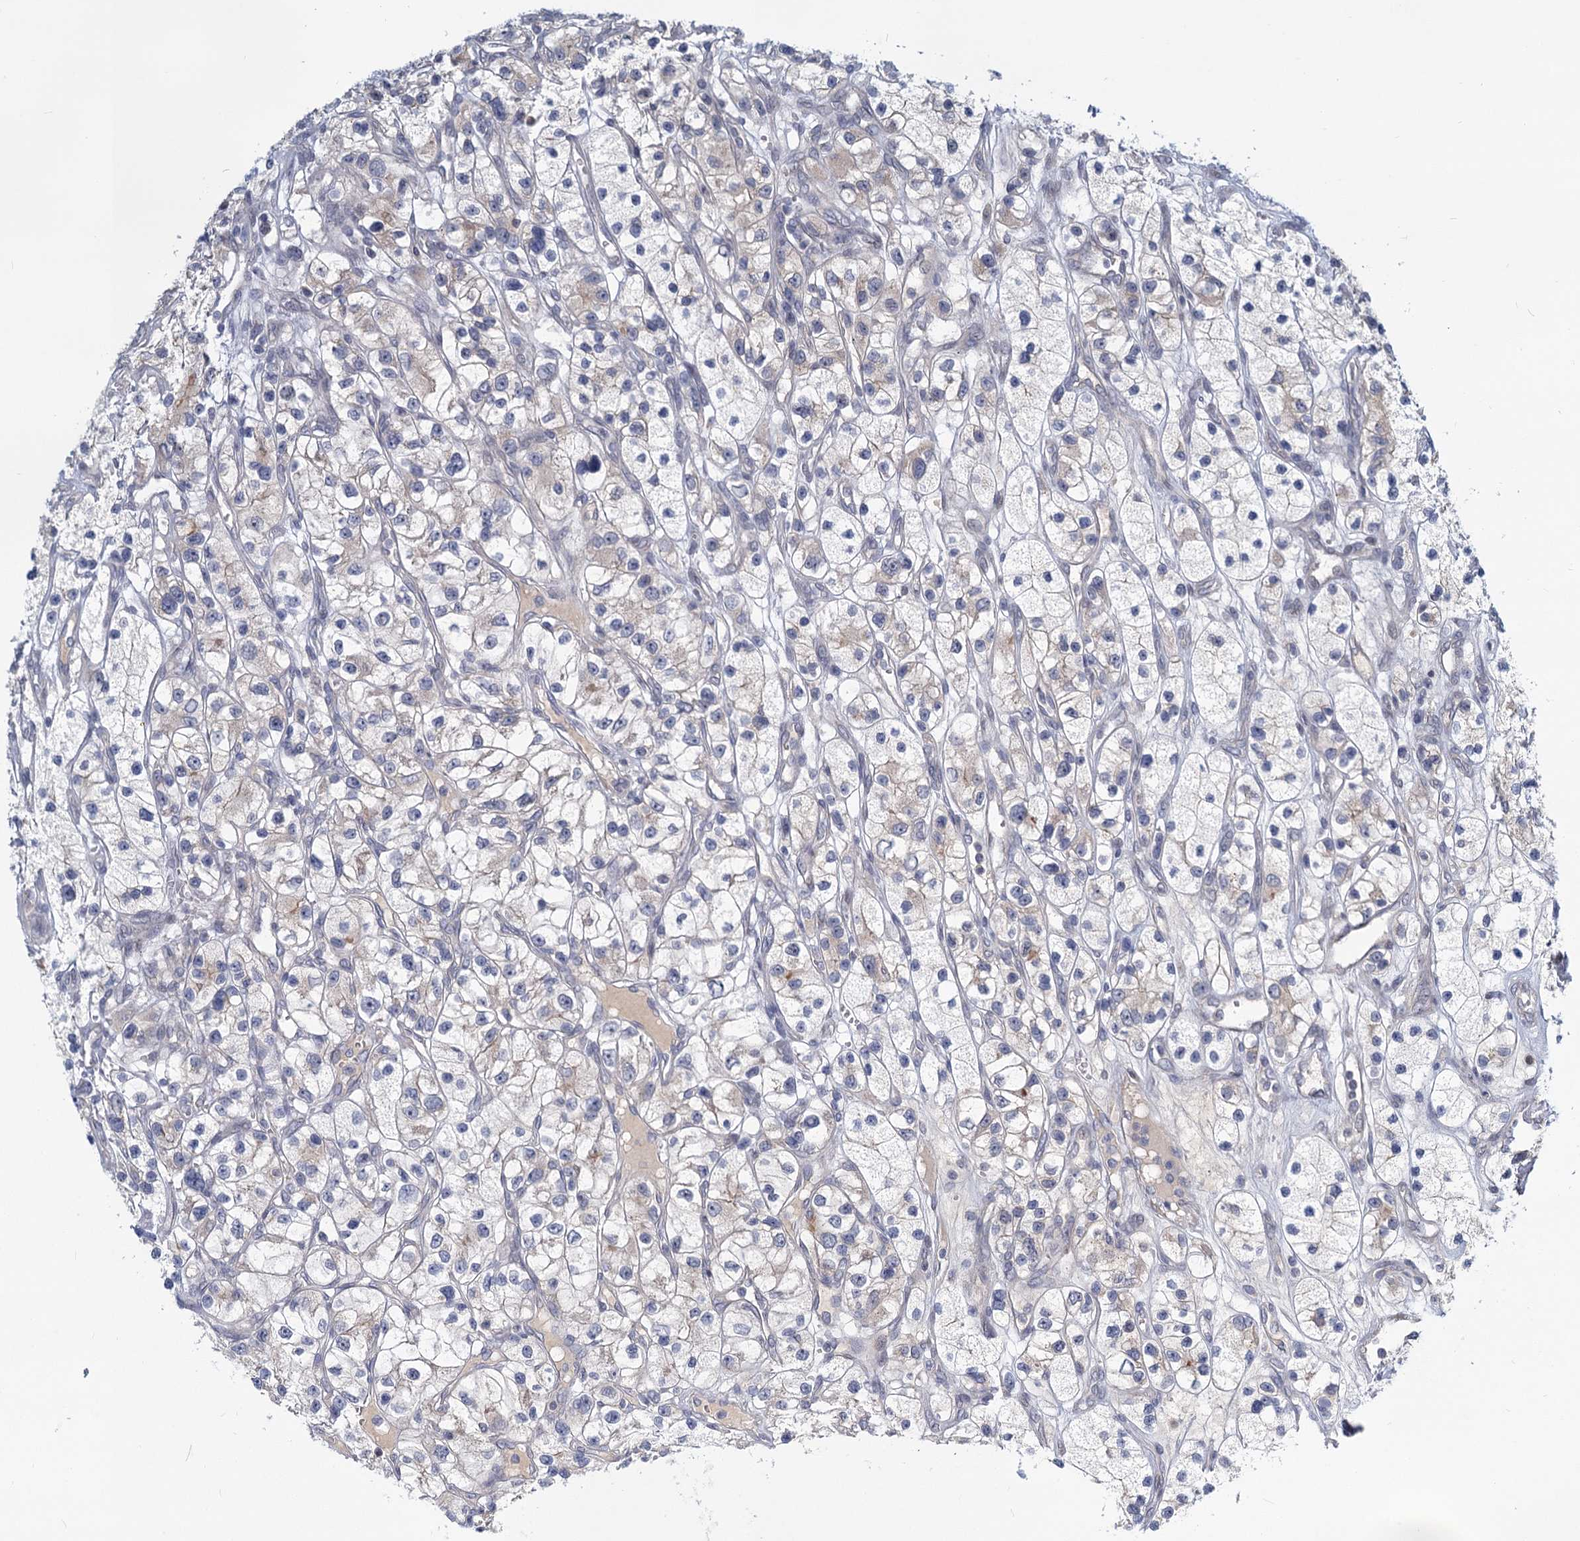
{"staining": {"intensity": "negative", "quantity": "none", "location": "none"}, "tissue": "renal cancer", "cell_type": "Tumor cells", "image_type": "cancer", "snomed": [{"axis": "morphology", "description": "Adenocarcinoma, NOS"}, {"axis": "topography", "description": "Kidney"}], "caption": "Image shows no significant protein positivity in tumor cells of adenocarcinoma (renal).", "gene": "STAP1", "patient": {"sex": "female", "age": 57}}